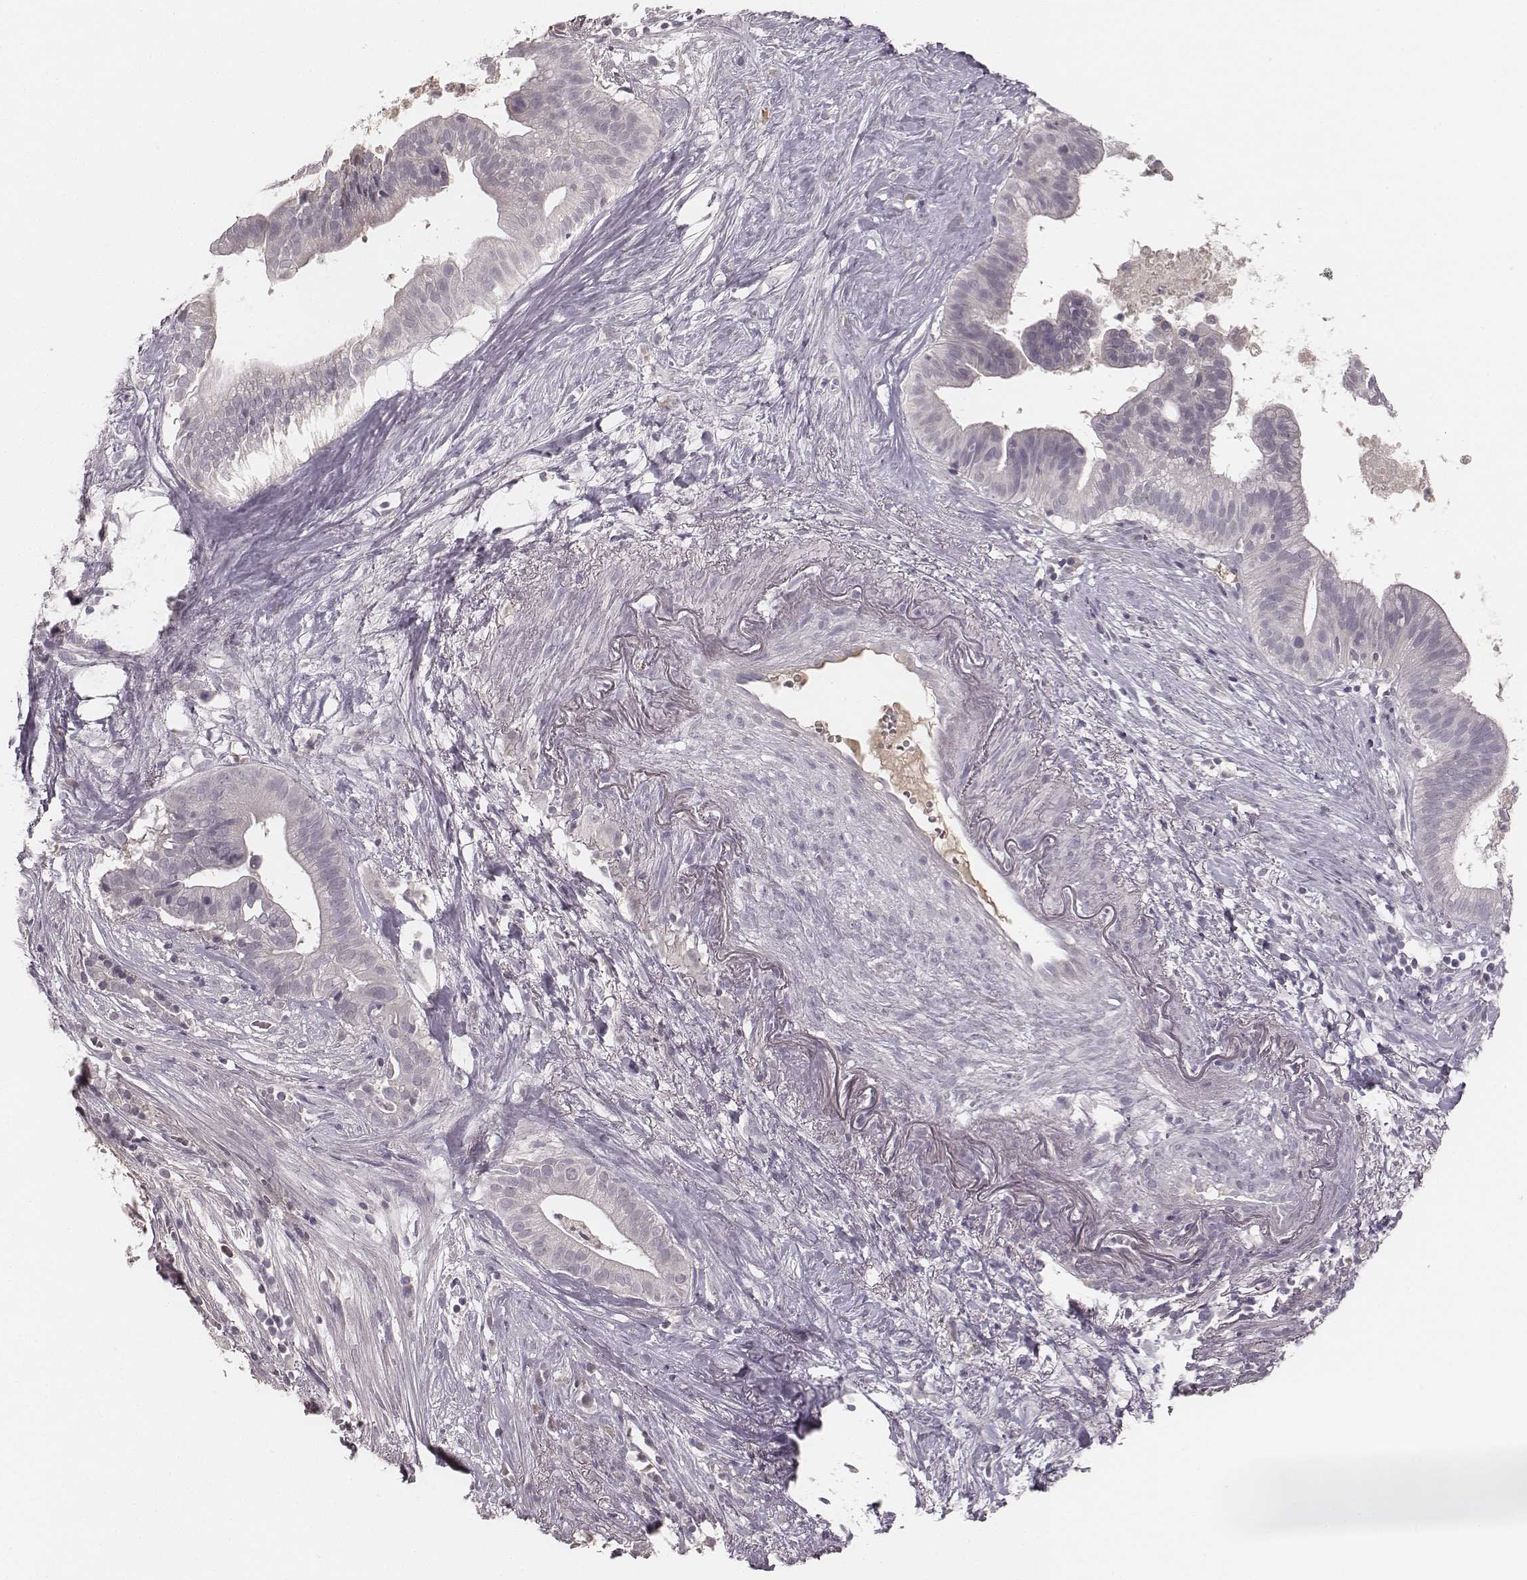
{"staining": {"intensity": "negative", "quantity": "none", "location": "none"}, "tissue": "pancreatic cancer", "cell_type": "Tumor cells", "image_type": "cancer", "snomed": [{"axis": "morphology", "description": "Adenocarcinoma, NOS"}, {"axis": "topography", "description": "Pancreas"}], "caption": "A high-resolution photomicrograph shows immunohistochemistry (IHC) staining of pancreatic adenocarcinoma, which displays no significant positivity in tumor cells.", "gene": "LY6K", "patient": {"sex": "male", "age": 61}}